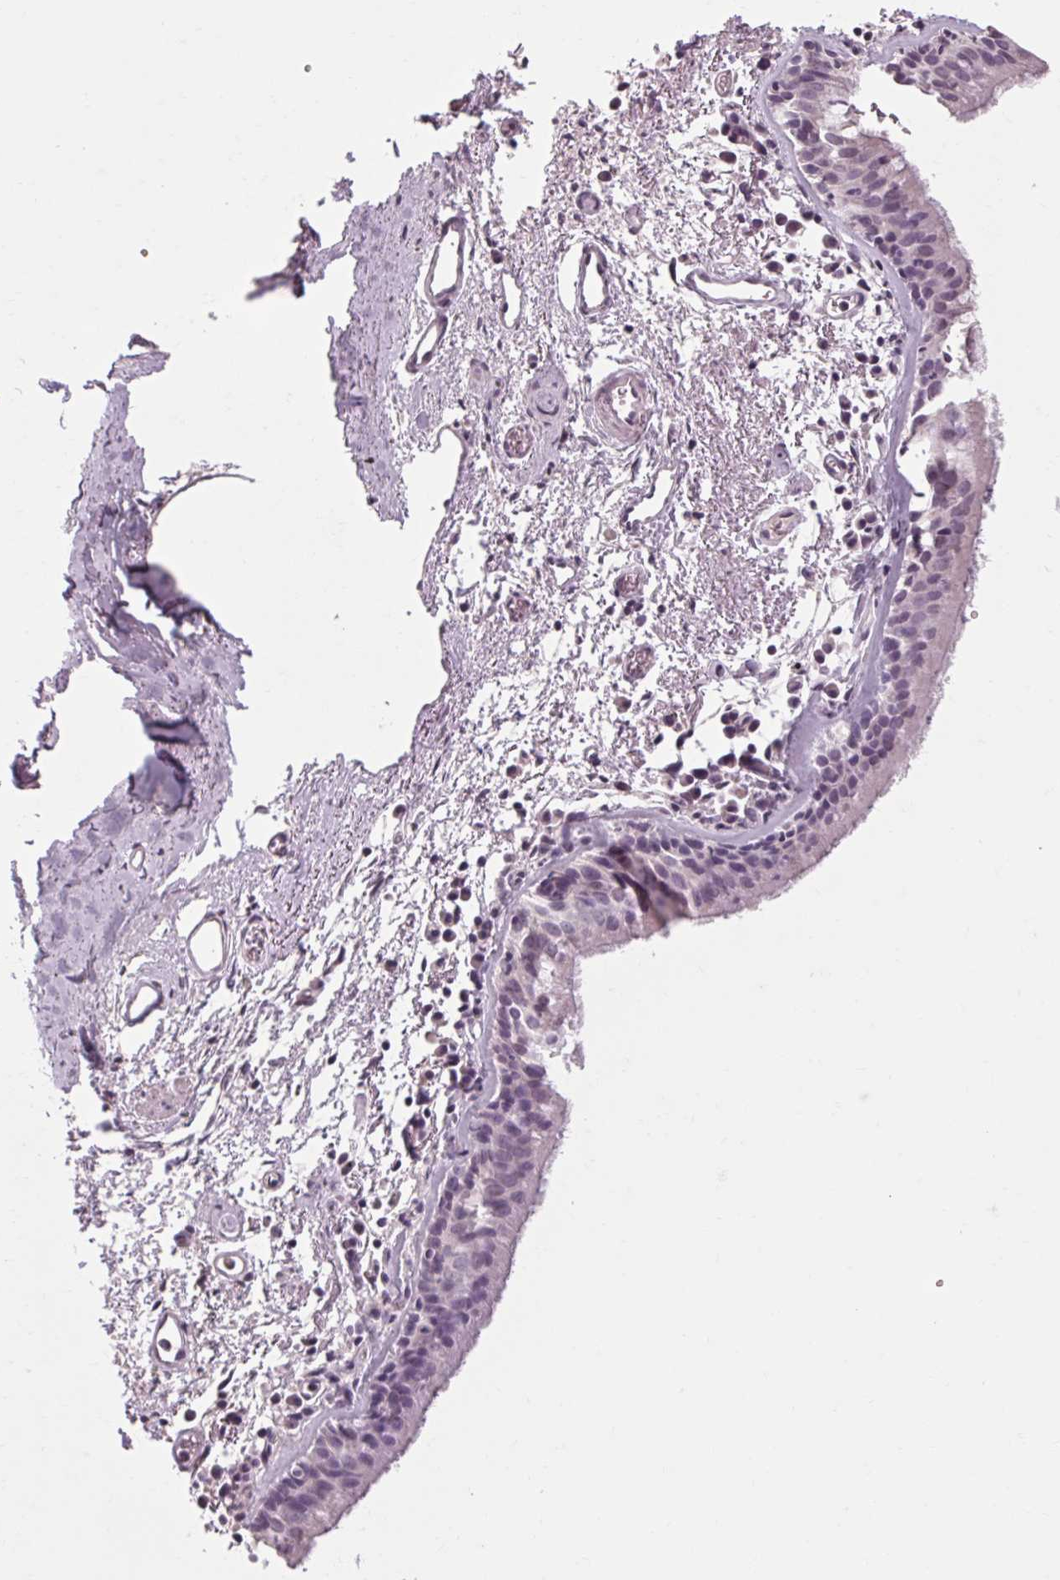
{"staining": {"intensity": "negative", "quantity": "none", "location": "none"}, "tissue": "bronchus", "cell_type": "Respiratory epithelial cells", "image_type": "normal", "snomed": [{"axis": "morphology", "description": "Normal tissue, NOS"}, {"axis": "morphology", "description": "Adenocarcinoma, NOS"}, {"axis": "topography", "description": "Bronchus"}], "caption": "Immunohistochemistry image of normal human bronchus stained for a protein (brown), which shows no positivity in respiratory epithelial cells. Brightfield microscopy of immunohistochemistry (IHC) stained with DAB (3,3'-diaminobenzidine) (brown) and hematoxylin (blue), captured at high magnification.", "gene": "POMC", "patient": {"sex": "male", "age": 68}}